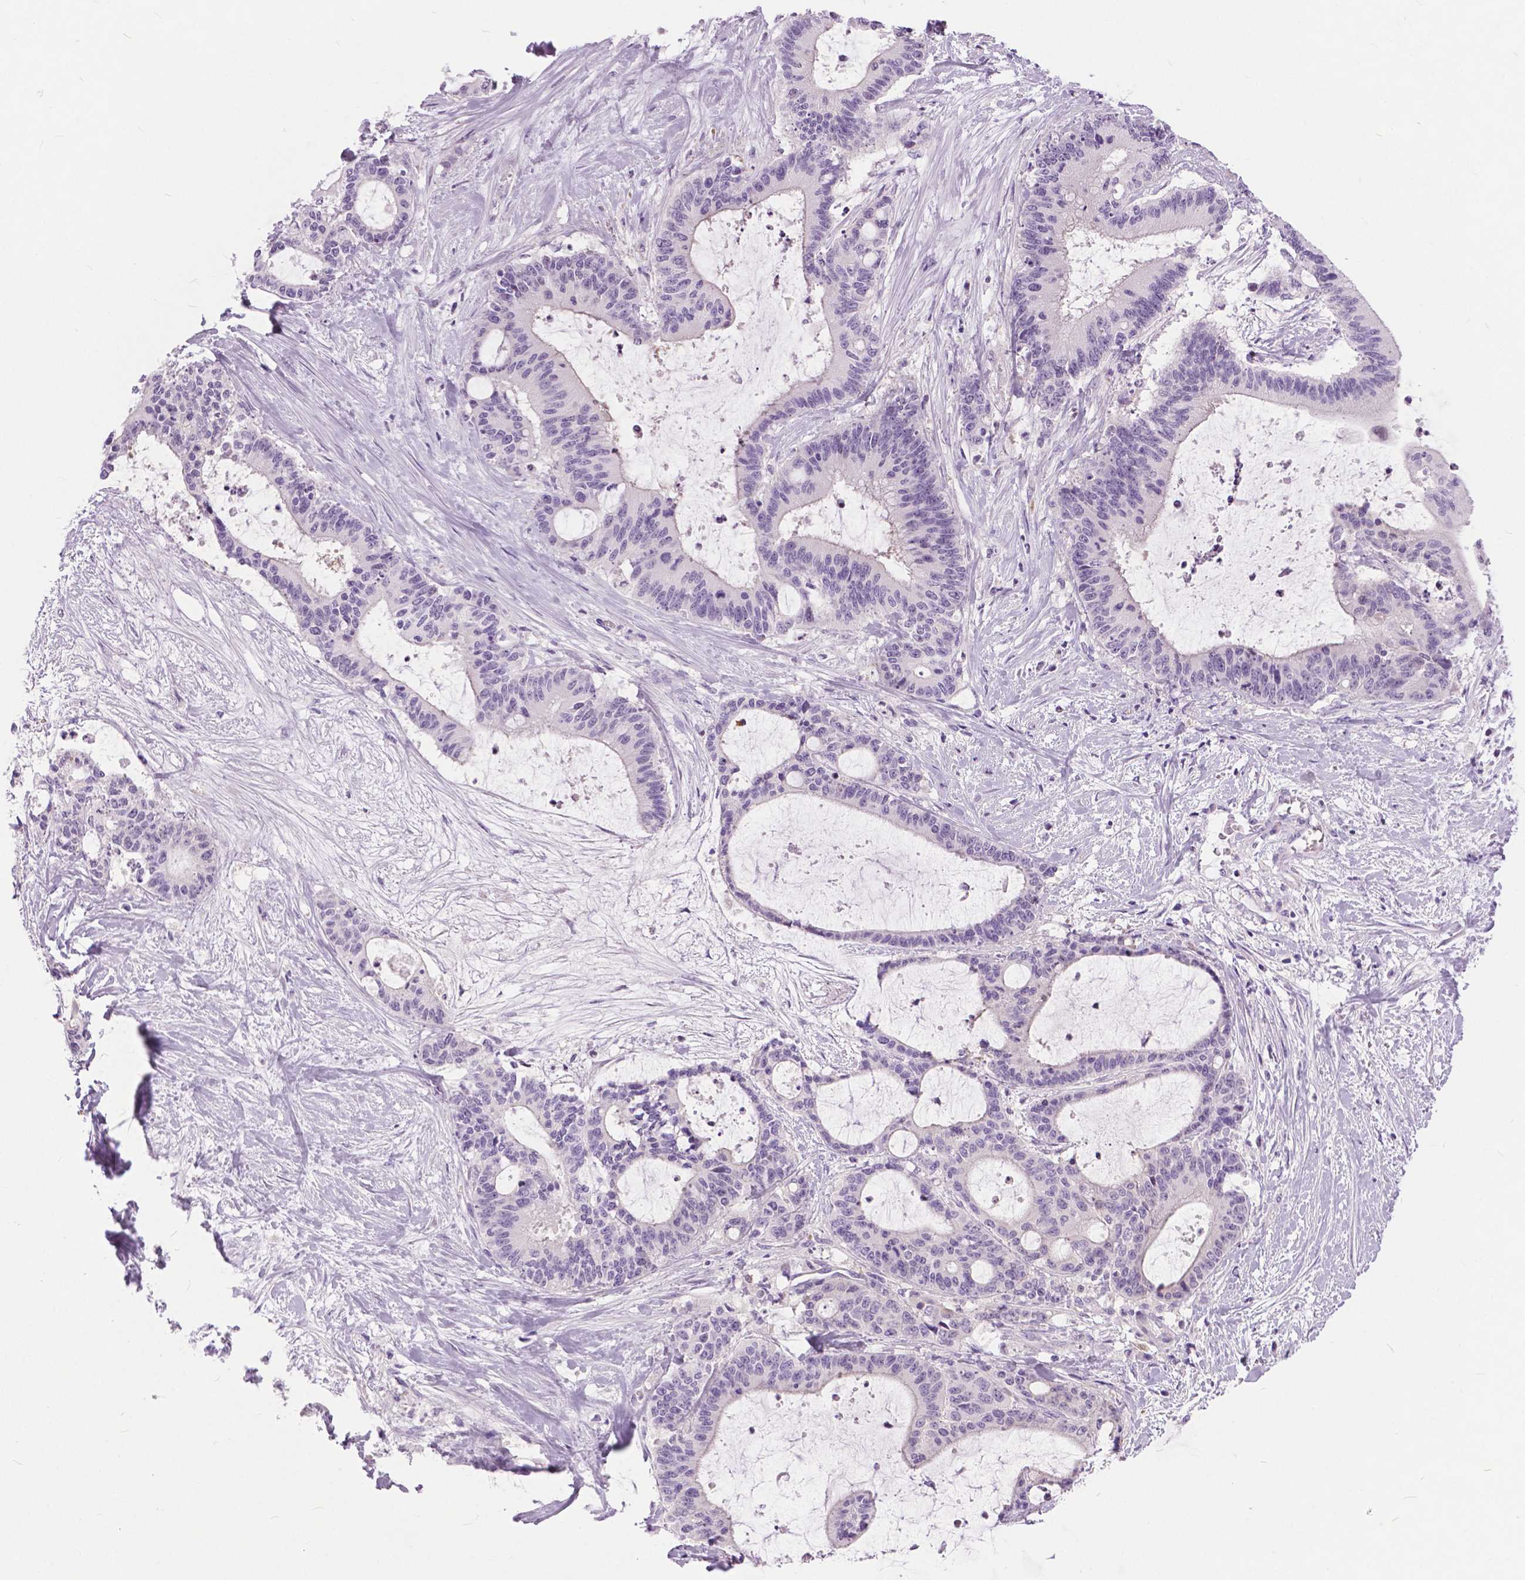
{"staining": {"intensity": "negative", "quantity": "none", "location": "none"}, "tissue": "liver cancer", "cell_type": "Tumor cells", "image_type": "cancer", "snomed": [{"axis": "morphology", "description": "Cholangiocarcinoma"}, {"axis": "topography", "description": "Liver"}], "caption": "A photomicrograph of human liver cancer is negative for staining in tumor cells.", "gene": "TP53TG5", "patient": {"sex": "female", "age": 73}}